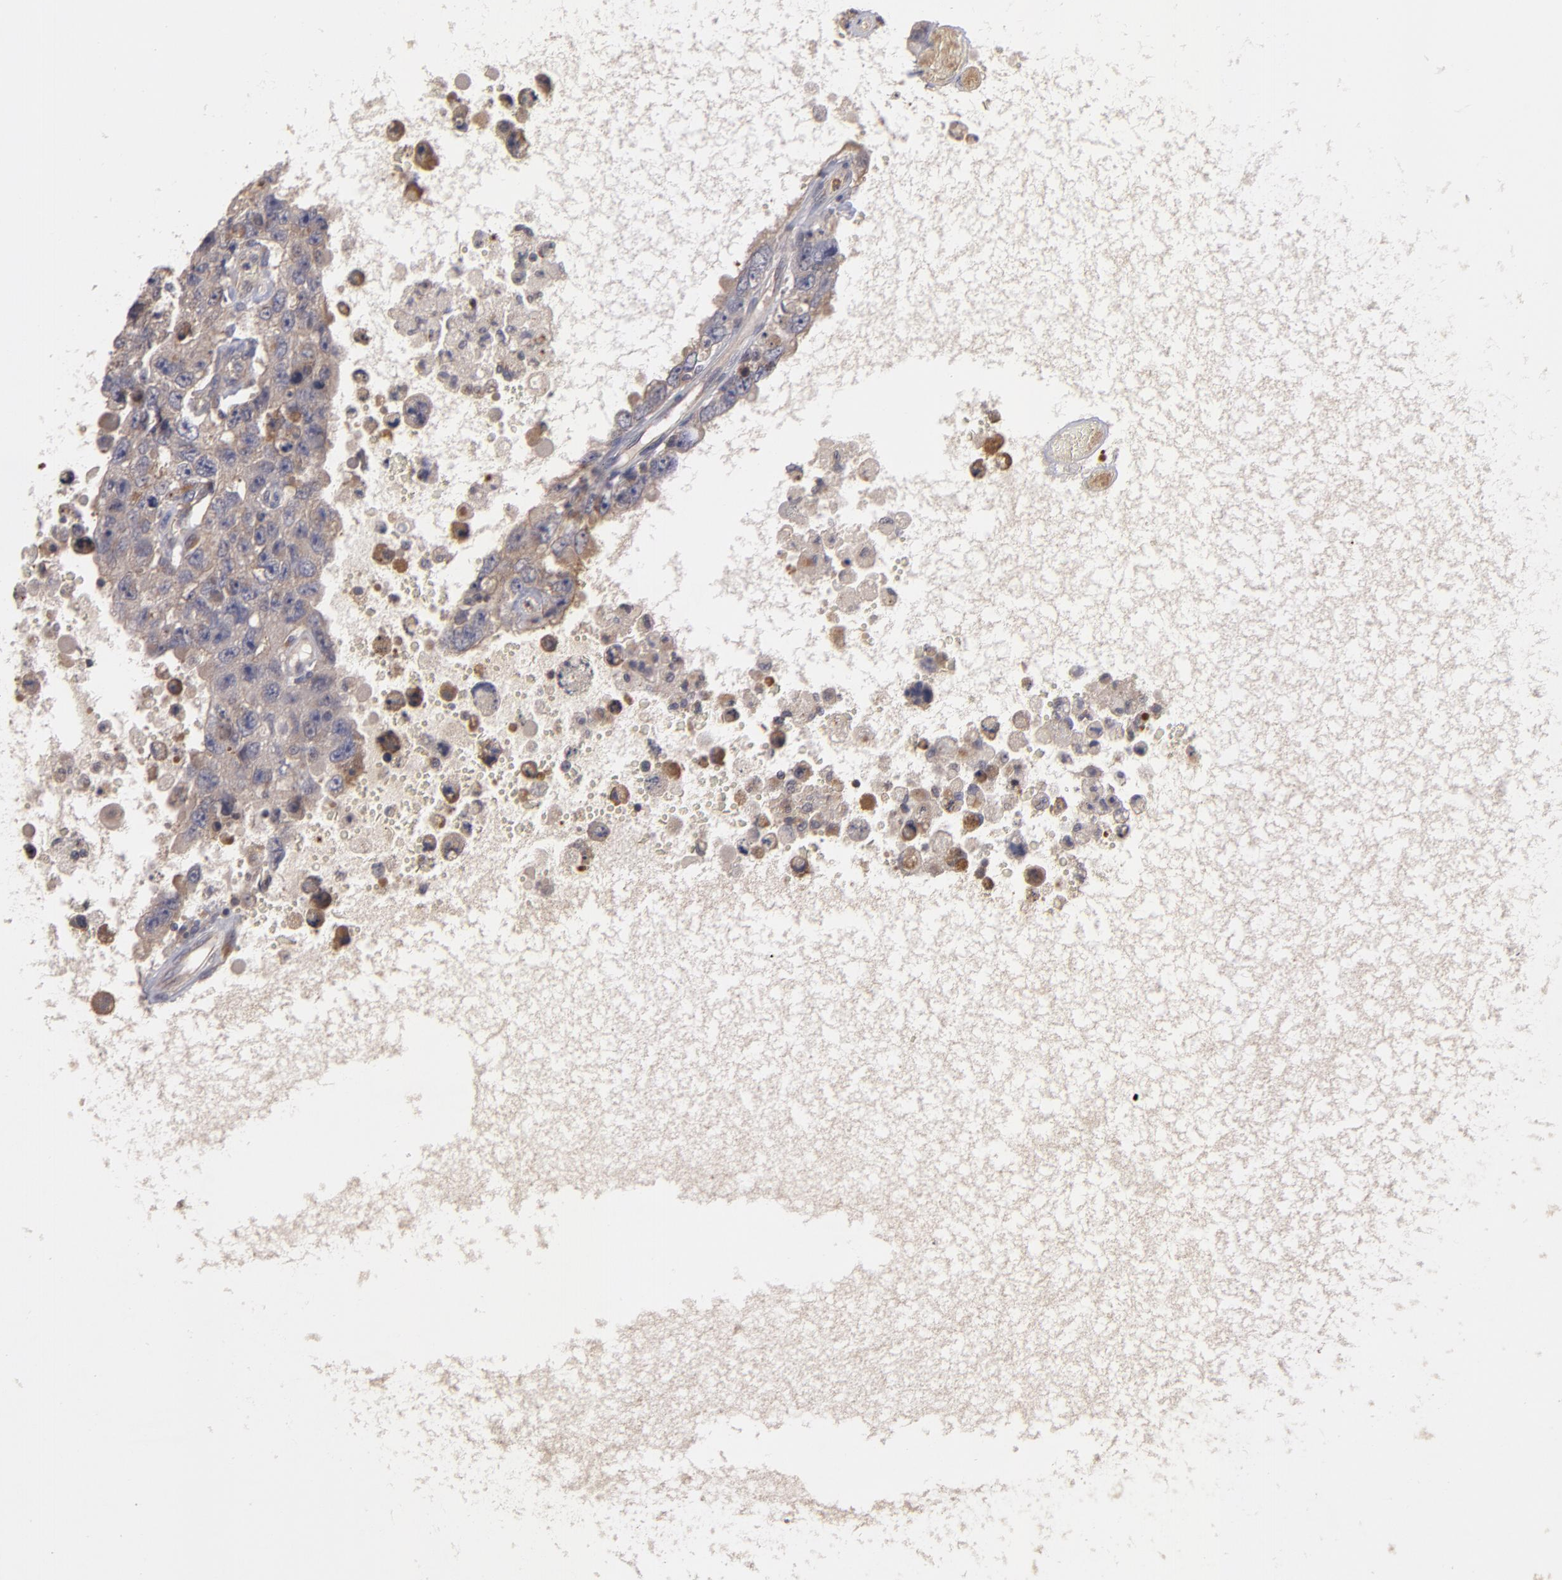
{"staining": {"intensity": "weak", "quantity": "<25%", "location": "cytoplasmic/membranous"}, "tissue": "testis cancer", "cell_type": "Tumor cells", "image_type": "cancer", "snomed": [{"axis": "morphology", "description": "Carcinoma, Embryonal, NOS"}, {"axis": "topography", "description": "Testis"}], "caption": "Immunohistochemistry of testis embryonal carcinoma demonstrates no expression in tumor cells. Brightfield microscopy of immunohistochemistry (IHC) stained with DAB (brown) and hematoxylin (blue), captured at high magnification.", "gene": "CTSO", "patient": {"sex": "male", "age": 26}}